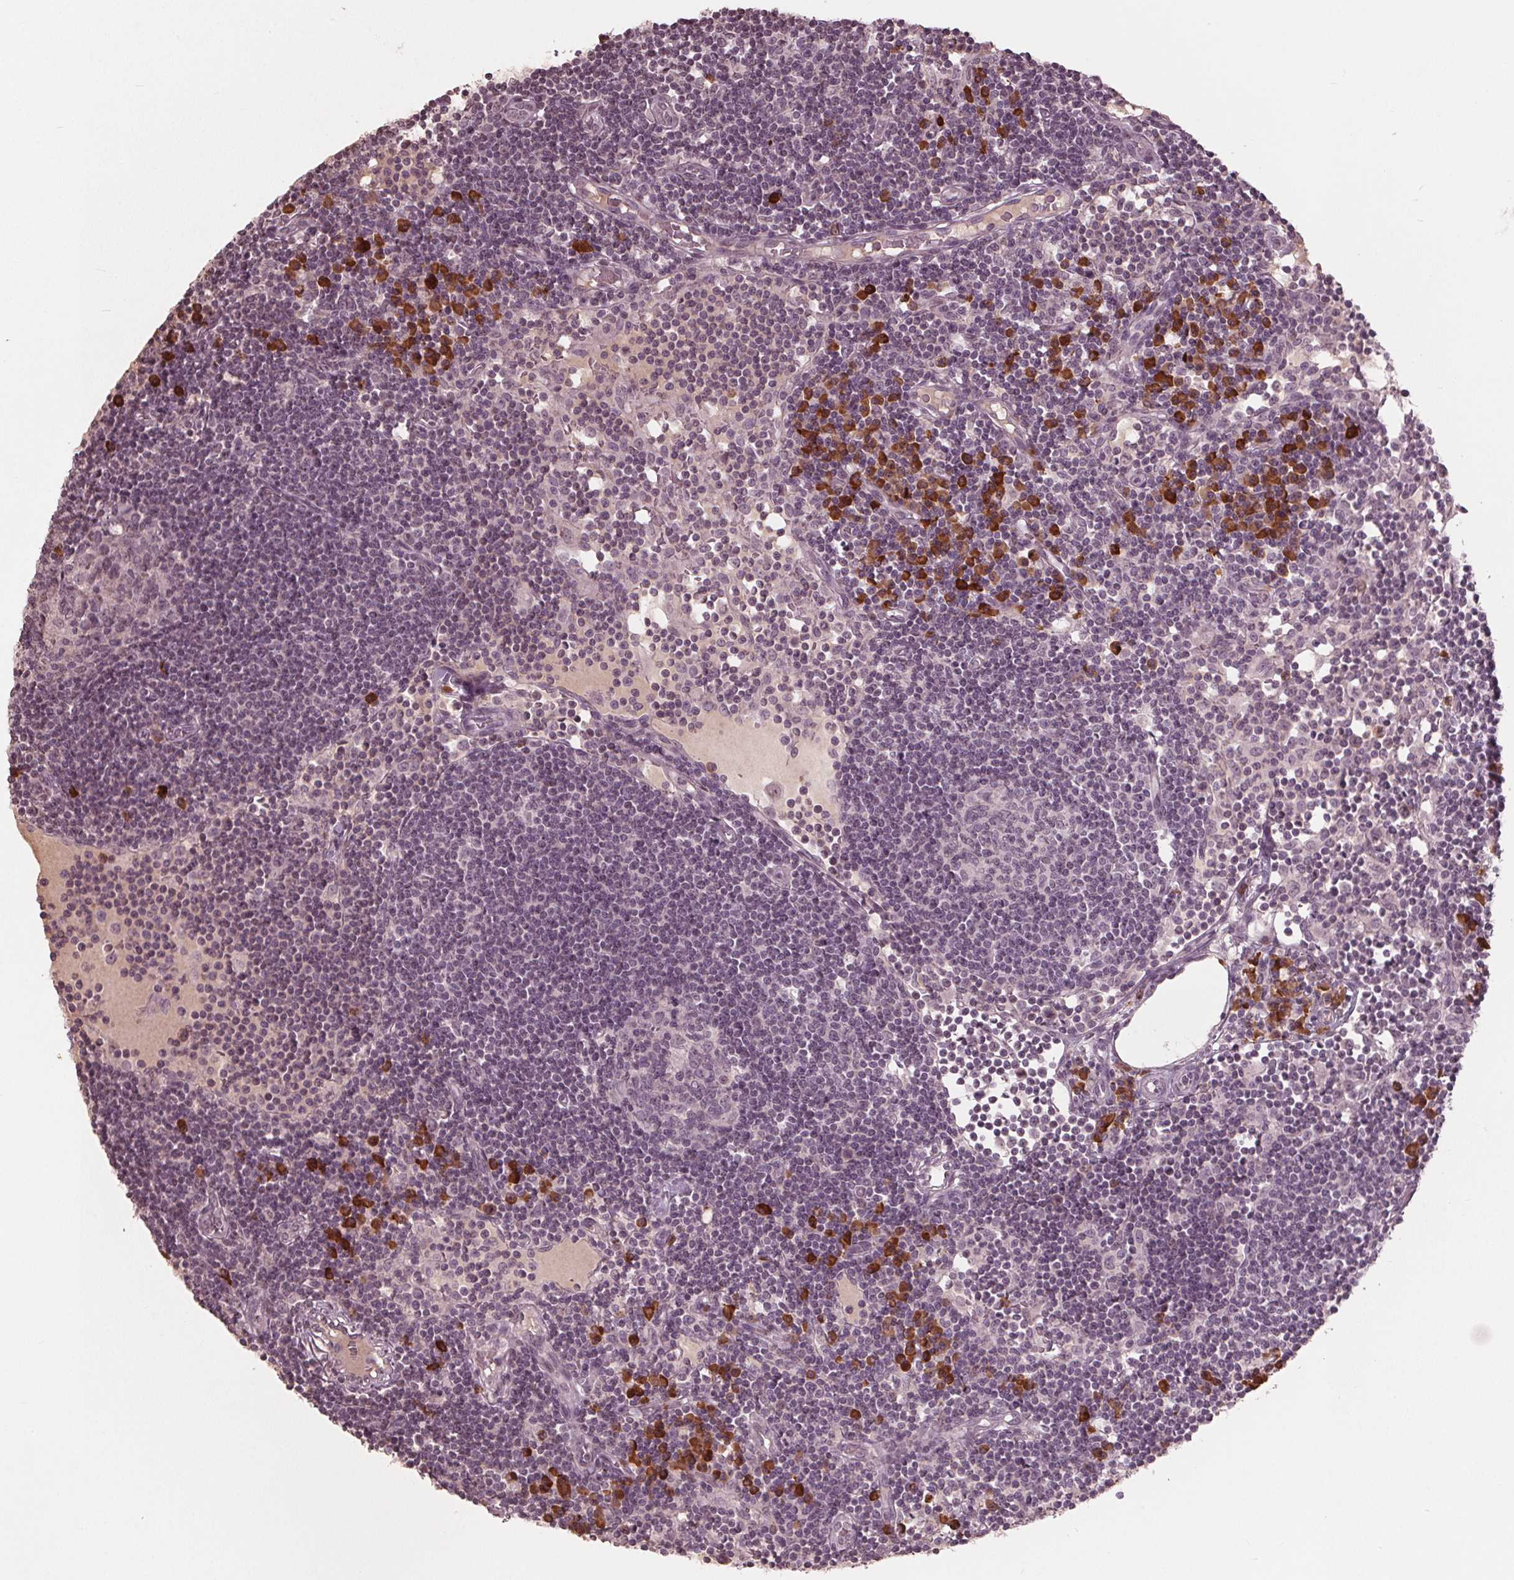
{"staining": {"intensity": "weak", "quantity": "<25%", "location": "cytoplasmic/membranous"}, "tissue": "lymph node", "cell_type": "Germinal center cells", "image_type": "normal", "snomed": [{"axis": "morphology", "description": "Normal tissue, NOS"}, {"axis": "topography", "description": "Lymph node"}], "caption": "This is an immunohistochemistry photomicrograph of normal human lymph node. There is no positivity in germinal center cells.", "gene": "CXCL16", "patient": {"sex": "female", "age": 72}}